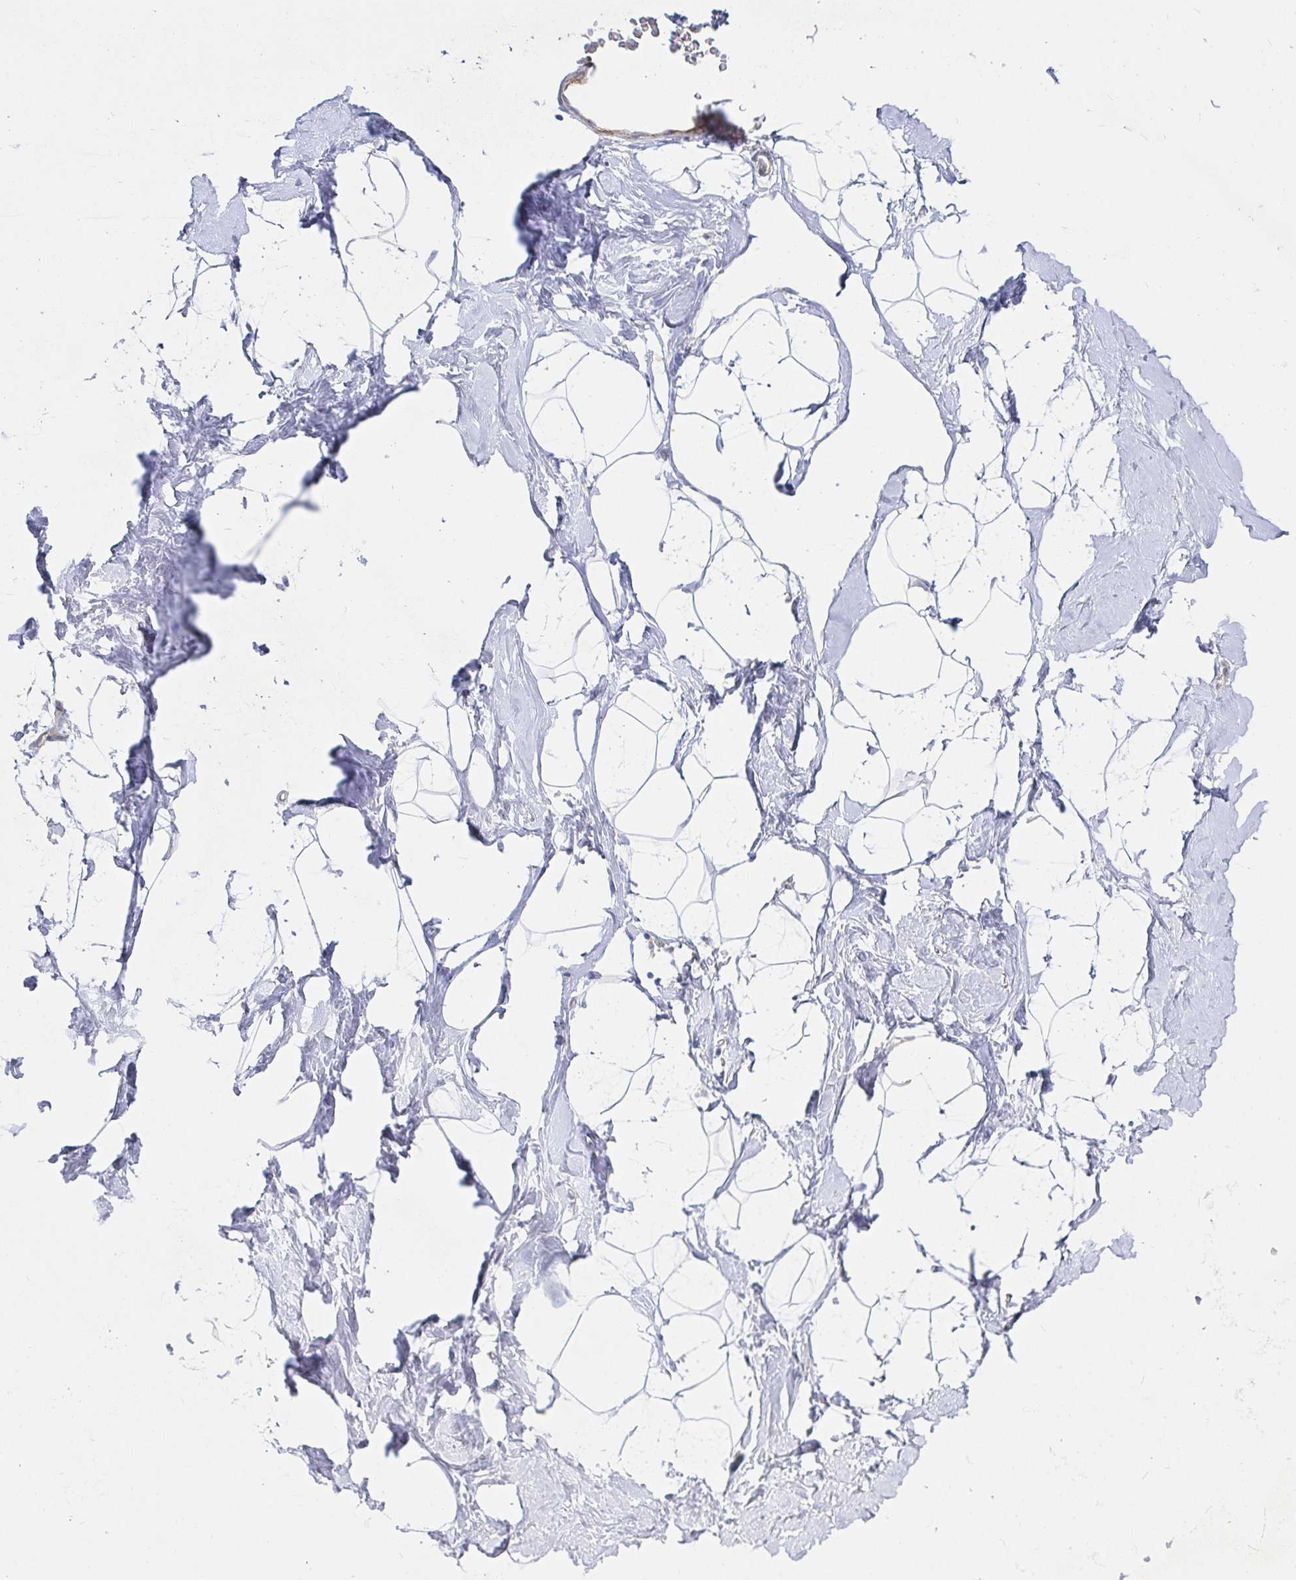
{"staining": {"intensity": "negative", "quantity": "none", "location": "none"}, "tissue": "breast", "cell_type": "Adipocytes", "image_type": "normal", "snomed": [{"axis": "morphology", "description": "Normal tissue, NOS"}, {"axis": "topography", "description": "Breast"}], "caption": "Immunohistochemistry (IHC) image of benign breast stained for a protein (brown), which shows no positivity in adipocytes.", "gene": "SSH2", "patient": {"sex": "female", "age": 32}}